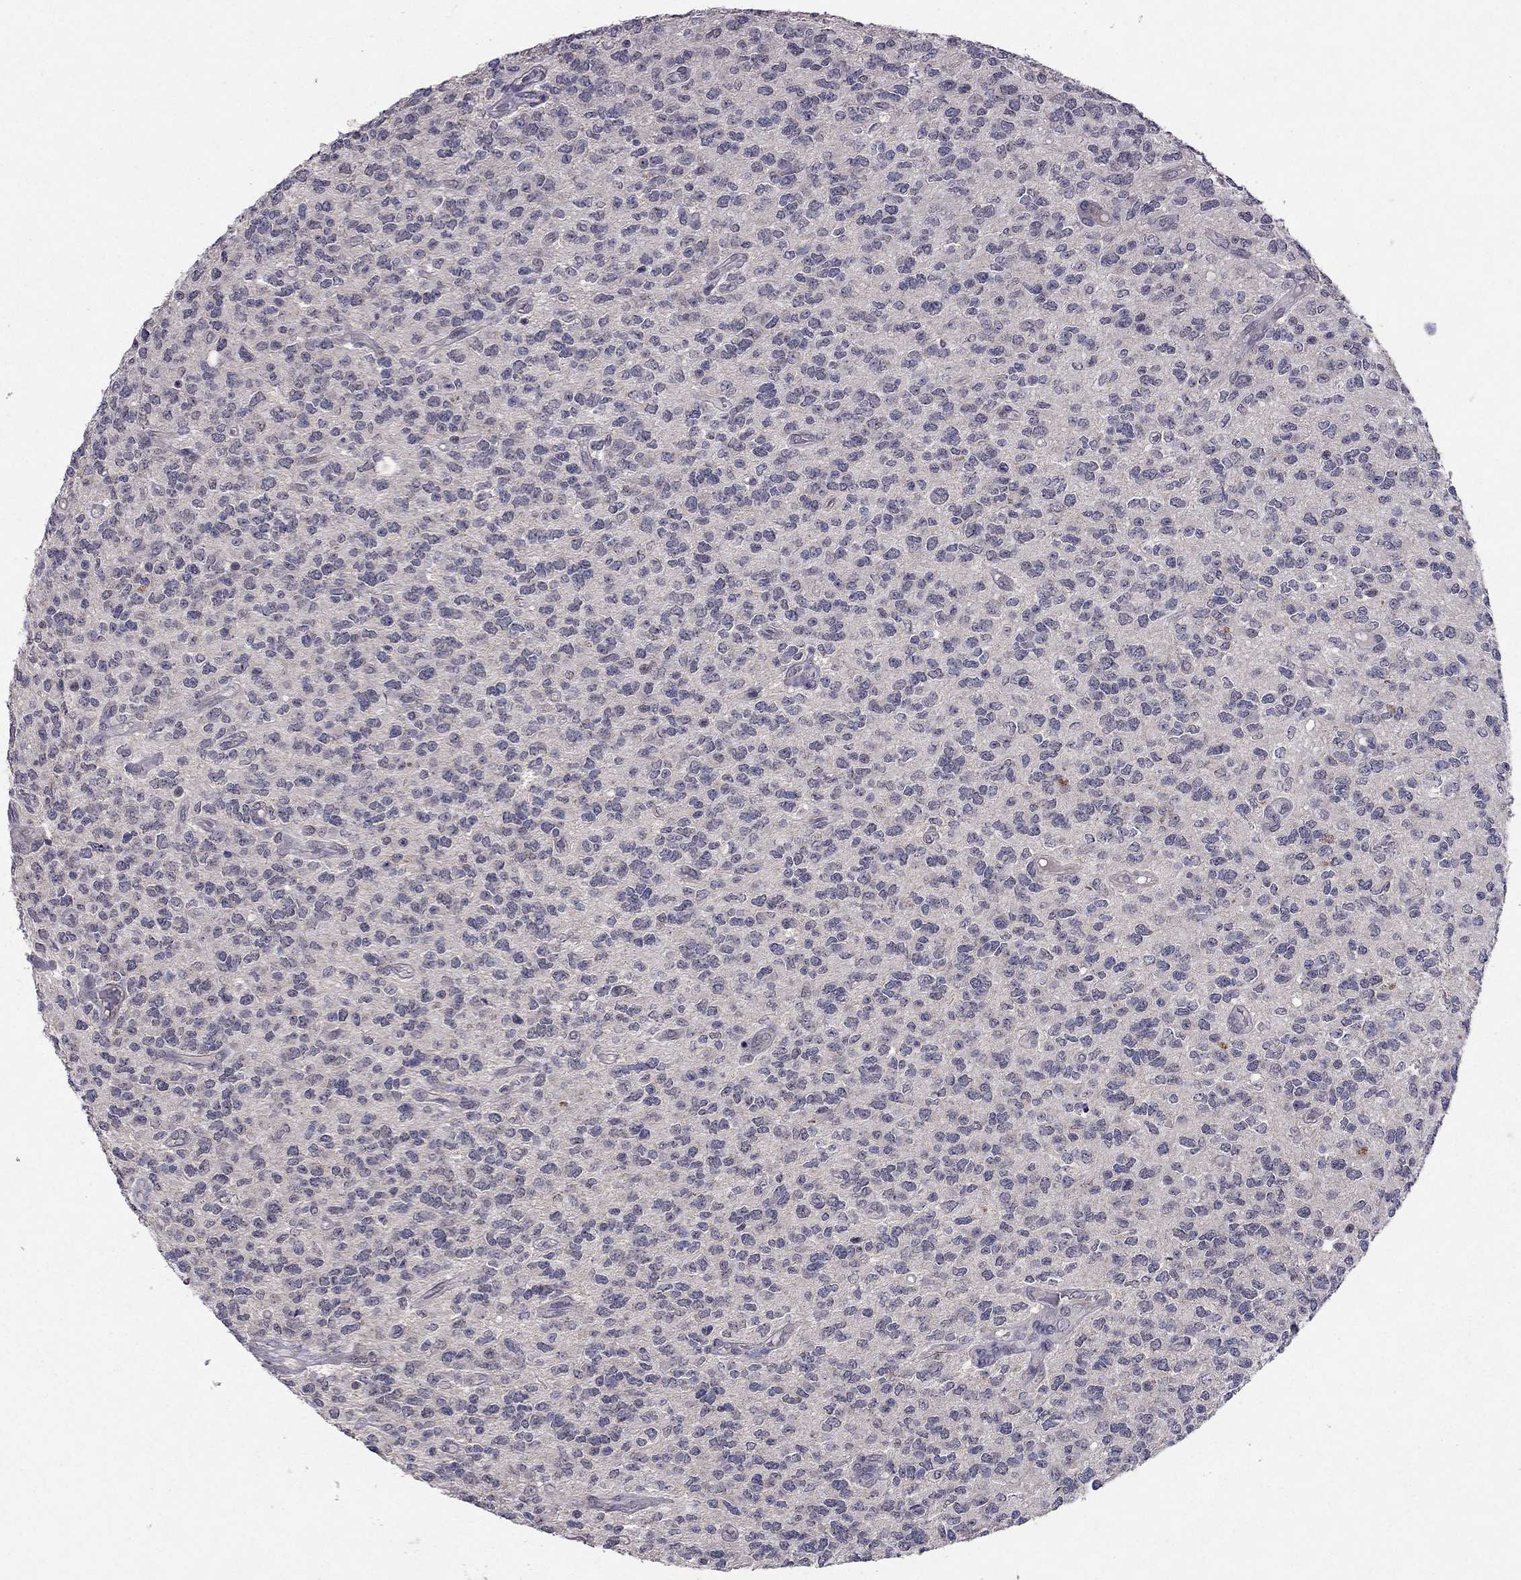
{"staining": {"intensity": "negative", "quantity": "none", "location": "none"}, "tissue": "glioma", "cell_type": "Tumor cells", "image_type": "cancer", "snomed": [{"axis": "morphology", "description": "Glioma, malignant, Low grade"}, {"axis": "topography", "description": "Brain"}], "caption": "Tumor cells are negative for protein expression in human low-grade glioma (malignant).", "gene": "ESR2", "patient": {"sex": "female", "age": 45}}